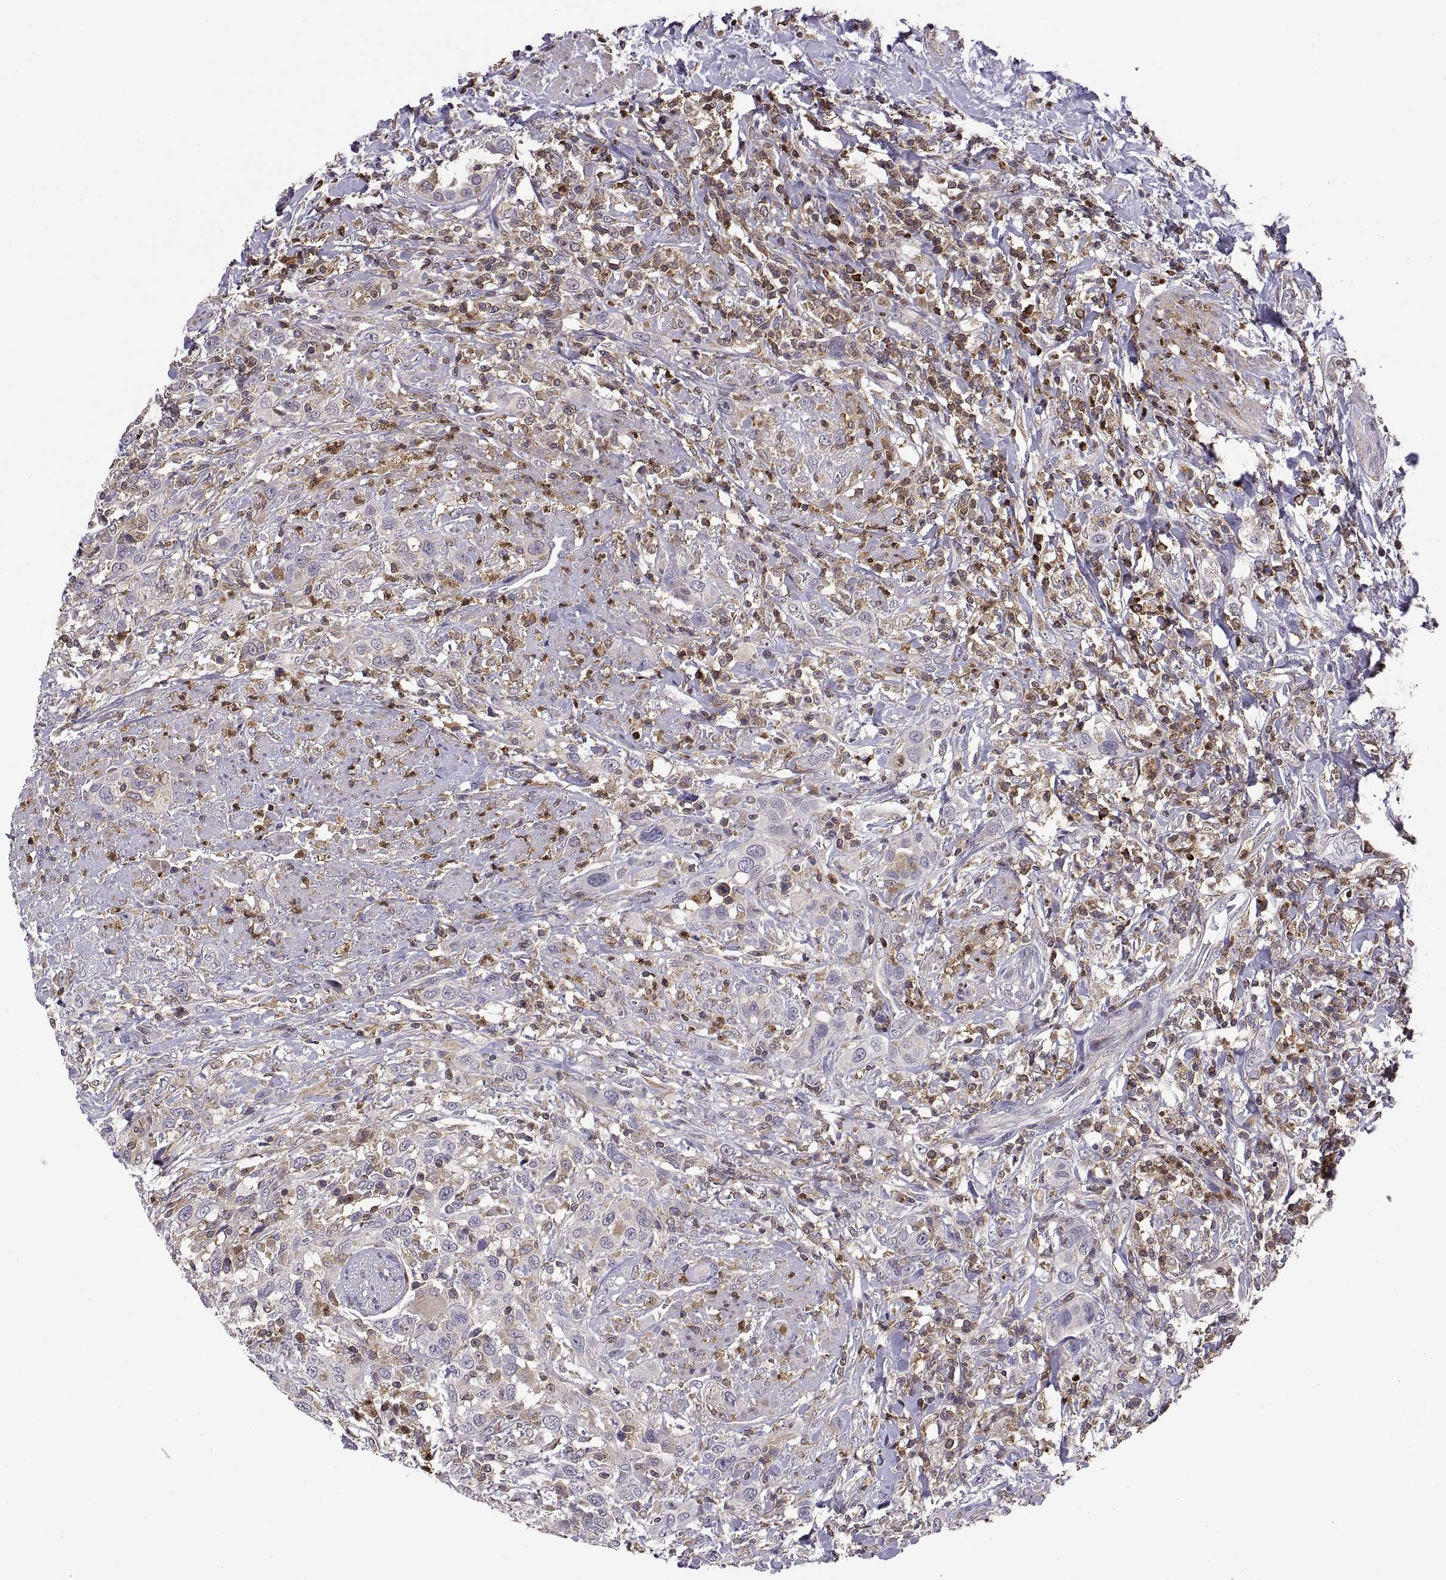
{"staining": {"intensity": "weak", "quantity": "25%-75%", "location": "cytoplasmic/membranous"}, "tissue": "urothelial cancer", "cell_type": "Tumor cells", "image_type": "cancer", "snomed": [{"axis": "morphology", "description": "Urothelial carcinoma, NOS"}, {"axis": "morphology", "description": "Urothelial carcinoma, High grade"}, {"axis": "topography", "description": "Urinary bladder"}], "caption": "Immunohistochemical staining of urothelial carcinoma (high-grade) reveals low levels of weak cytoplasmic/membranous positivity in approximately 25%-75% of tumor cells.", "gene": "ACAP1", "patient": {"sex": "female", "age": 64}}